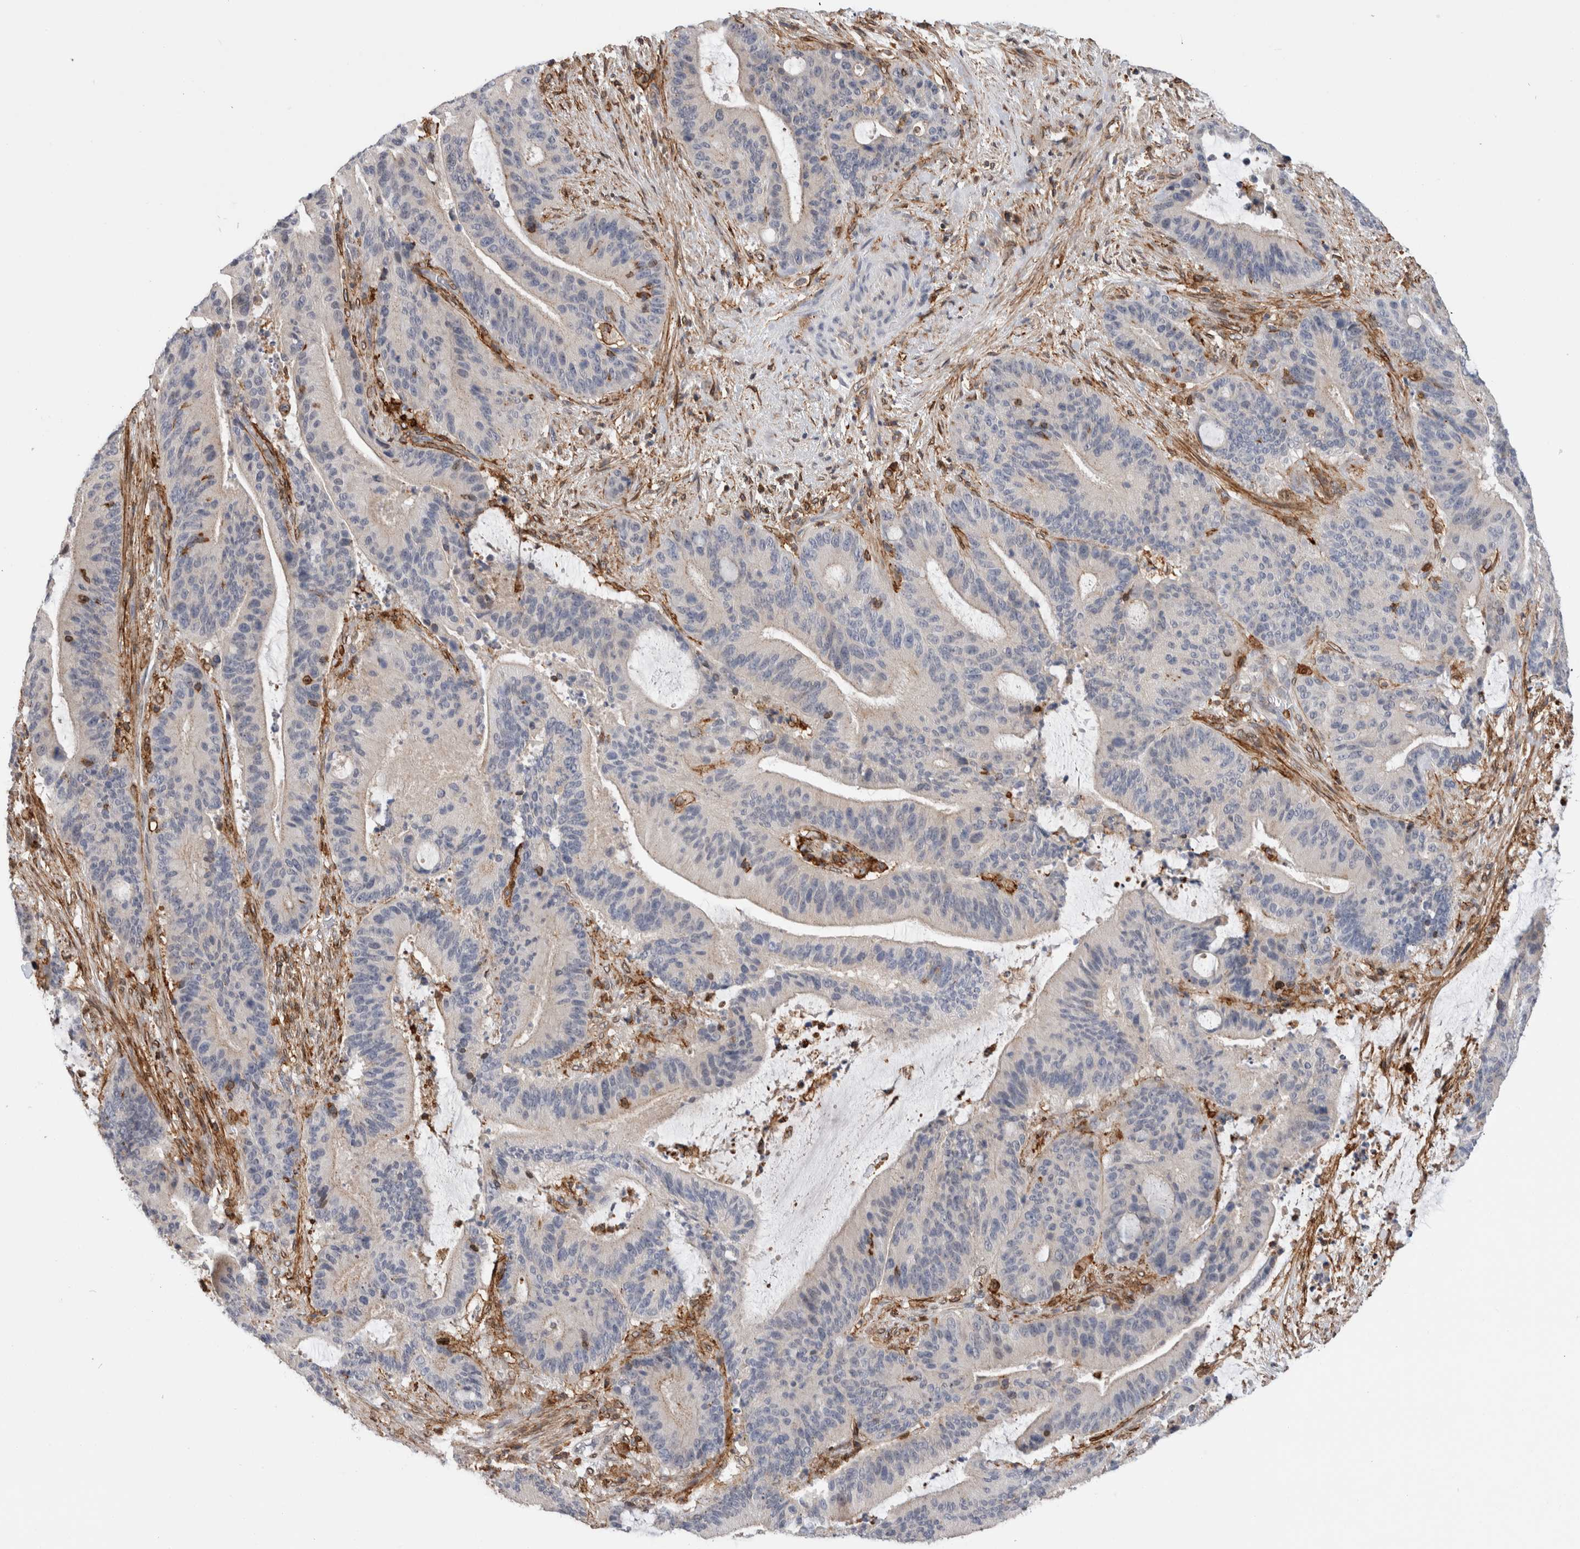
{"staining": {"intensity": "weak", "quantity": "<25%", "location": "cytoplasmic/membranous"}, "tissue": "liver cancer", "cell_type": "Tumor cells", "image_type": "cancer", "snomed": [{"axis": "morphology", "description": "Normal tissue, NOS"}, {"axis": "morphology", "description": "Cholangiocarcinoma"}, {"axis": "topography", "description": "Liver"}, {"axis": "topography", "description": "Peripheral nerve tissue"}], "caption": "Immunohistochemistry of human cholangiocarcinoma (liver) reveals no expression in tumor cells. (Stains: DAB (3,3'-diaminobenzidine) IHC with hematoxylin counter stain, Microscopy: brightfield microscopy at high magnification).", "gene": "CCDC88B", "patient": {"sex": "female", "age": 73}}